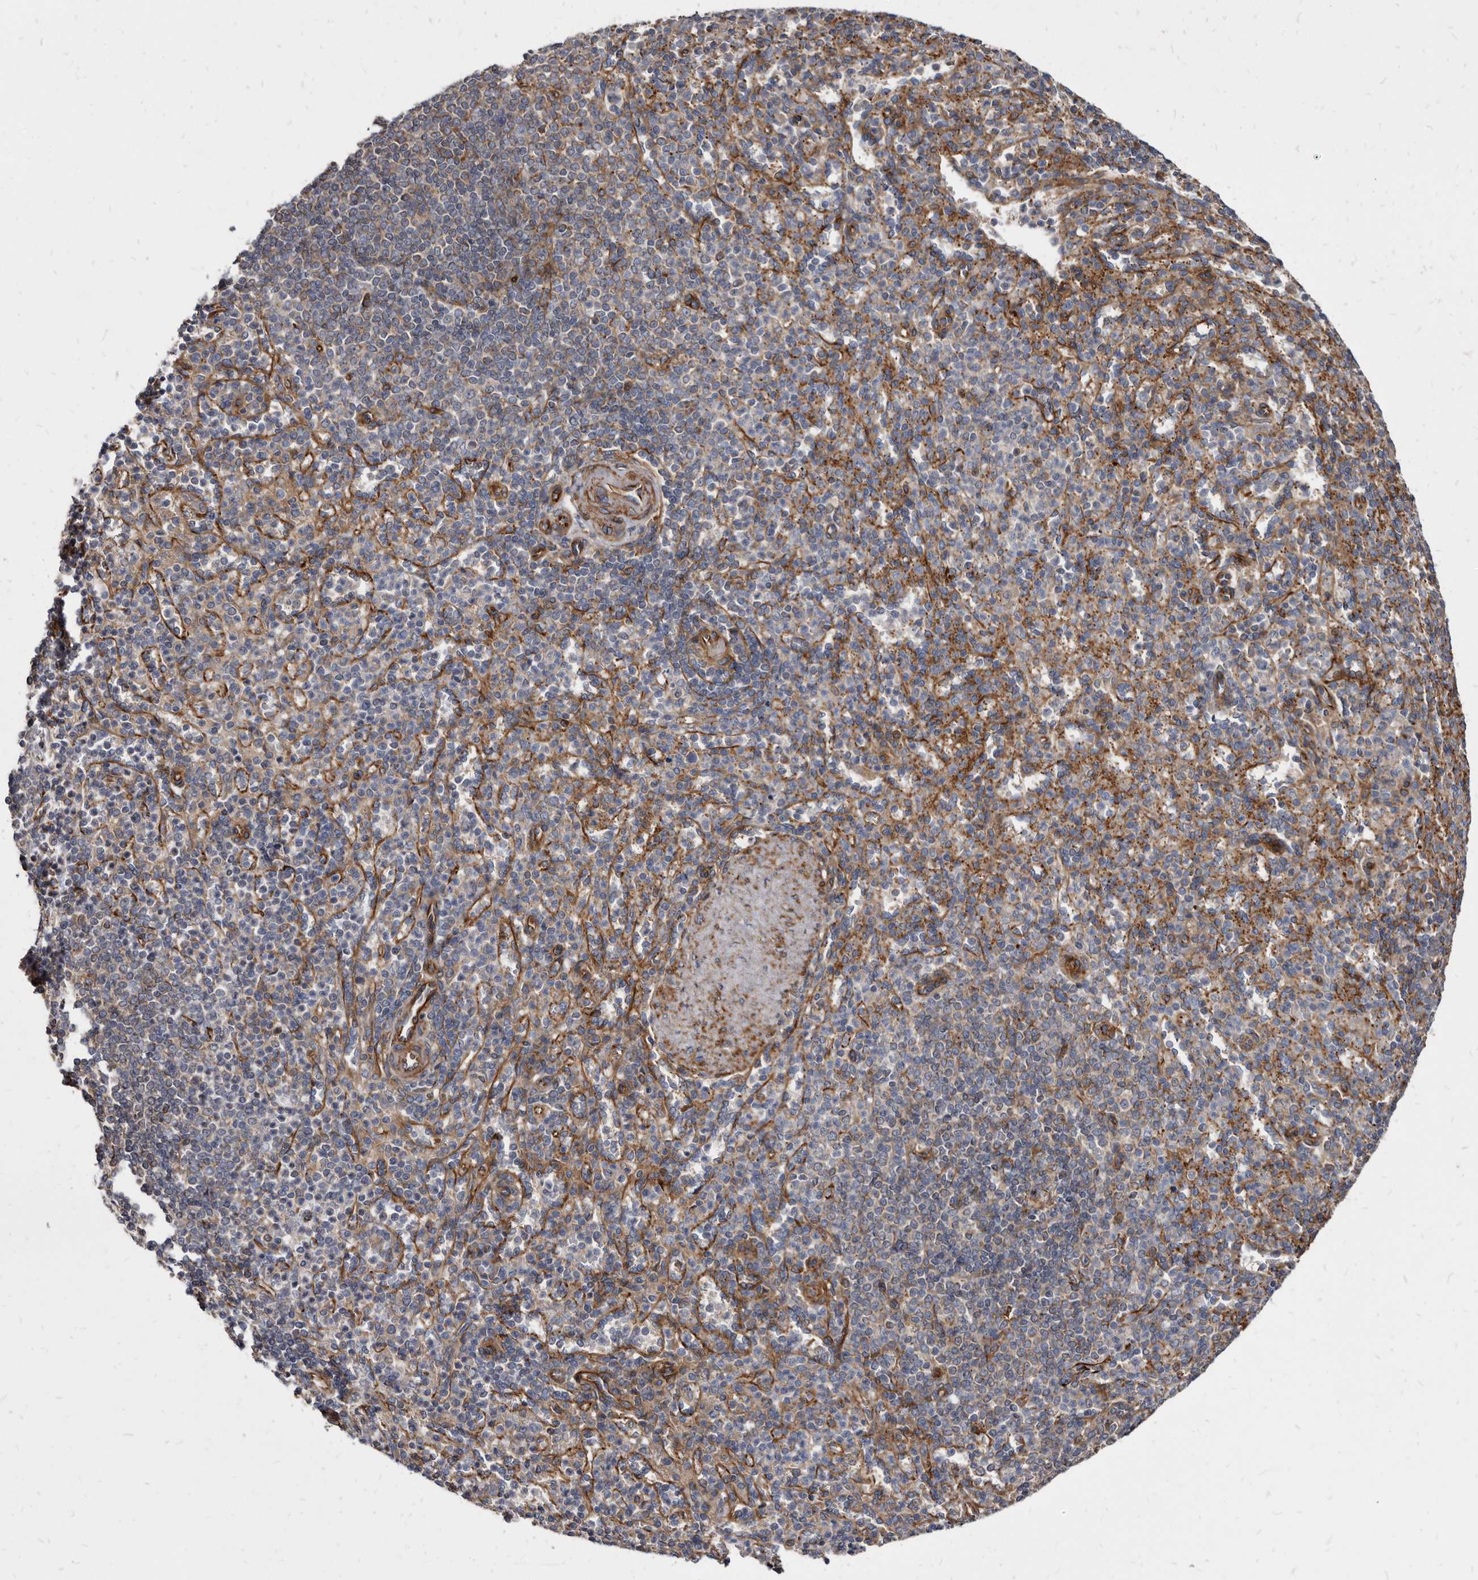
{"staining": {"intensity": "weak", "quantity": ">75%", "location": "cytoplasmic/membranous"}, "tissue": "spleen", "cell_type": "Cells in red pulp", "image_type": "normal", "snomed": [{"axis": "morphology", "description": "Normal tissue, NOS"}, {"axis": "topography", "description": "Spleen"}], "caption": "Immunohistochemical staining of unremarkable spleen shows low levels of weak cytoplasmic/membranous positivity in about >75% of cells in red pulp.", "gene": "KCTD20", "patient": {"sex": "female", "age": 74}}